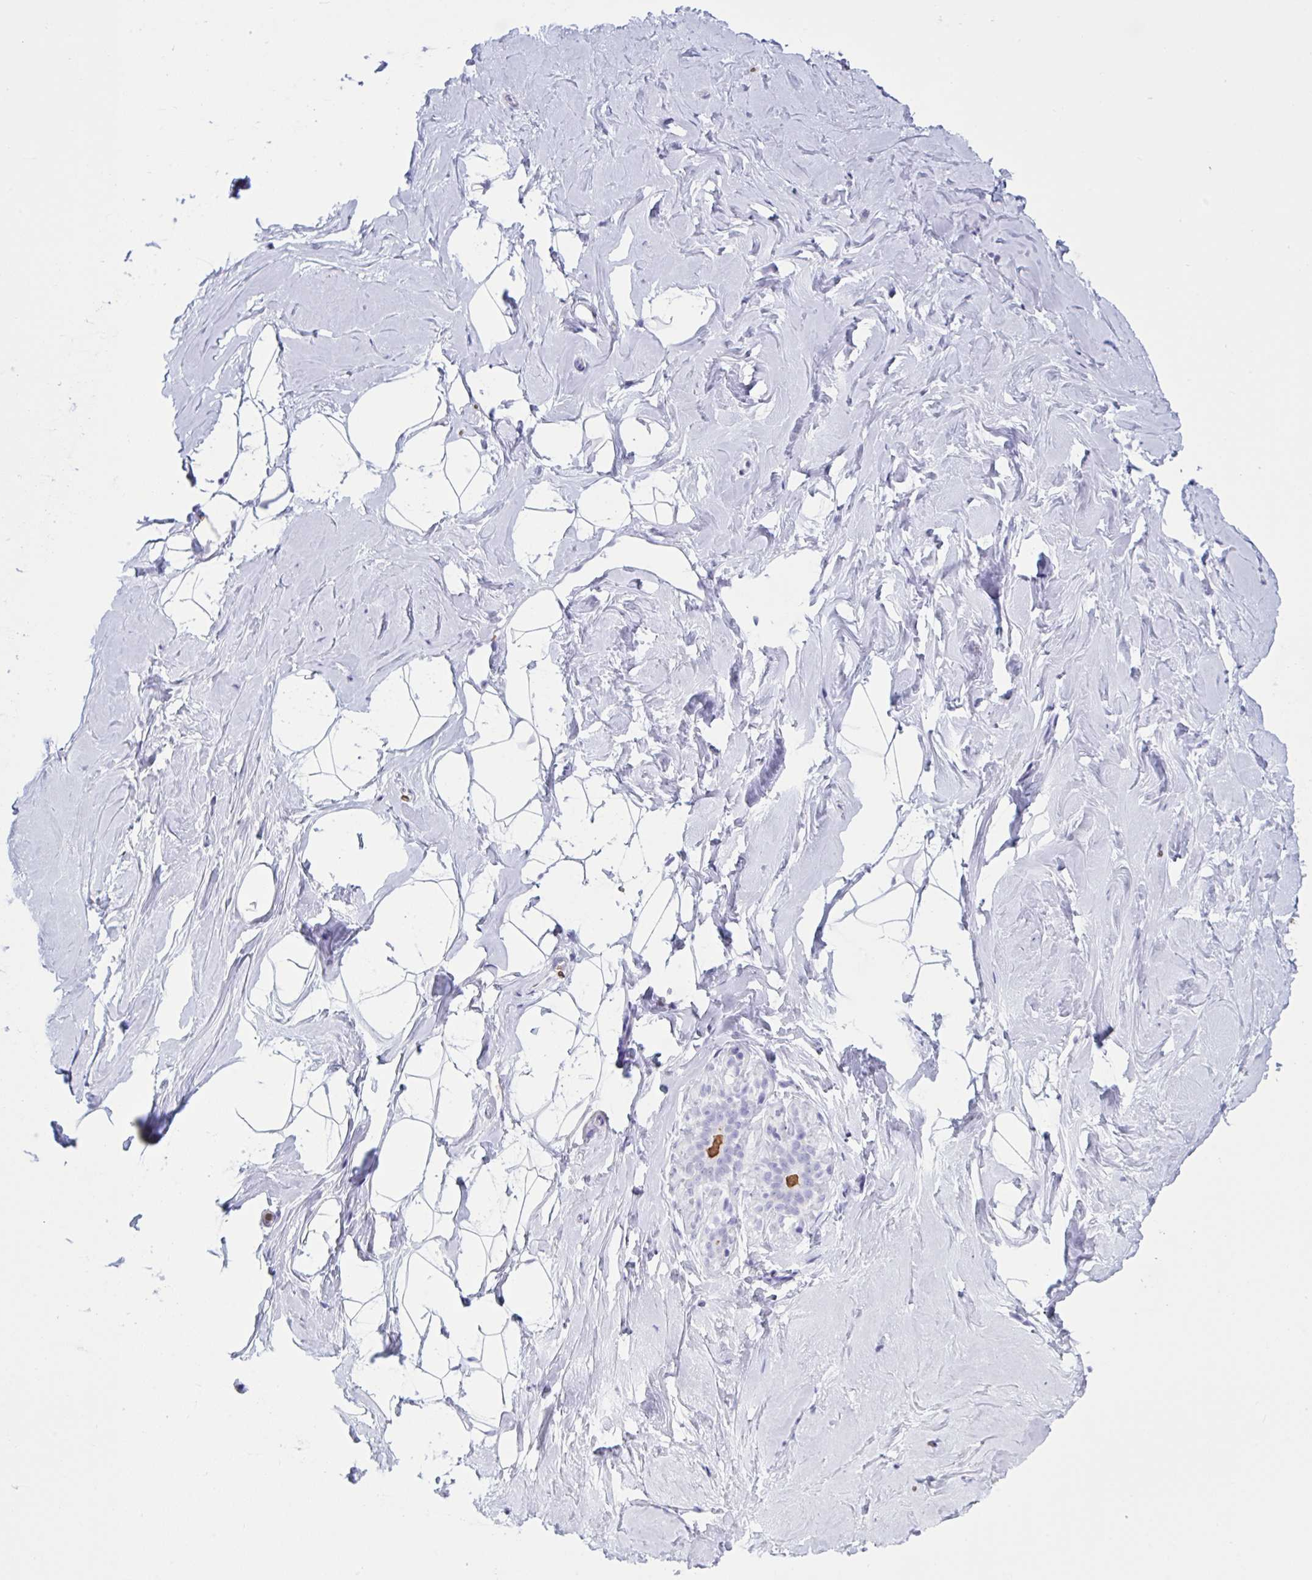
{"staining": {"intensity": "negative", "quantity": "none", "location": "none"}, "tissue": "breast", "cell_type": "Adipocytes", "image_type": "normal", "snomed": [{"axis": "morphology", "description": "Normal tissue, NOS"}, {"axis": "topography", "description": "Breast"}], "caption": "Photomicrograph shows no protein expression in adipocytes of benign breast. (Brightfield microscopy of DAB (3,3'-diaminobenzidine) immunohistochemistry (IHC) at high magnification).", "gene": "SLC2A1", "patient": {"sex": "female", "age": 32}}